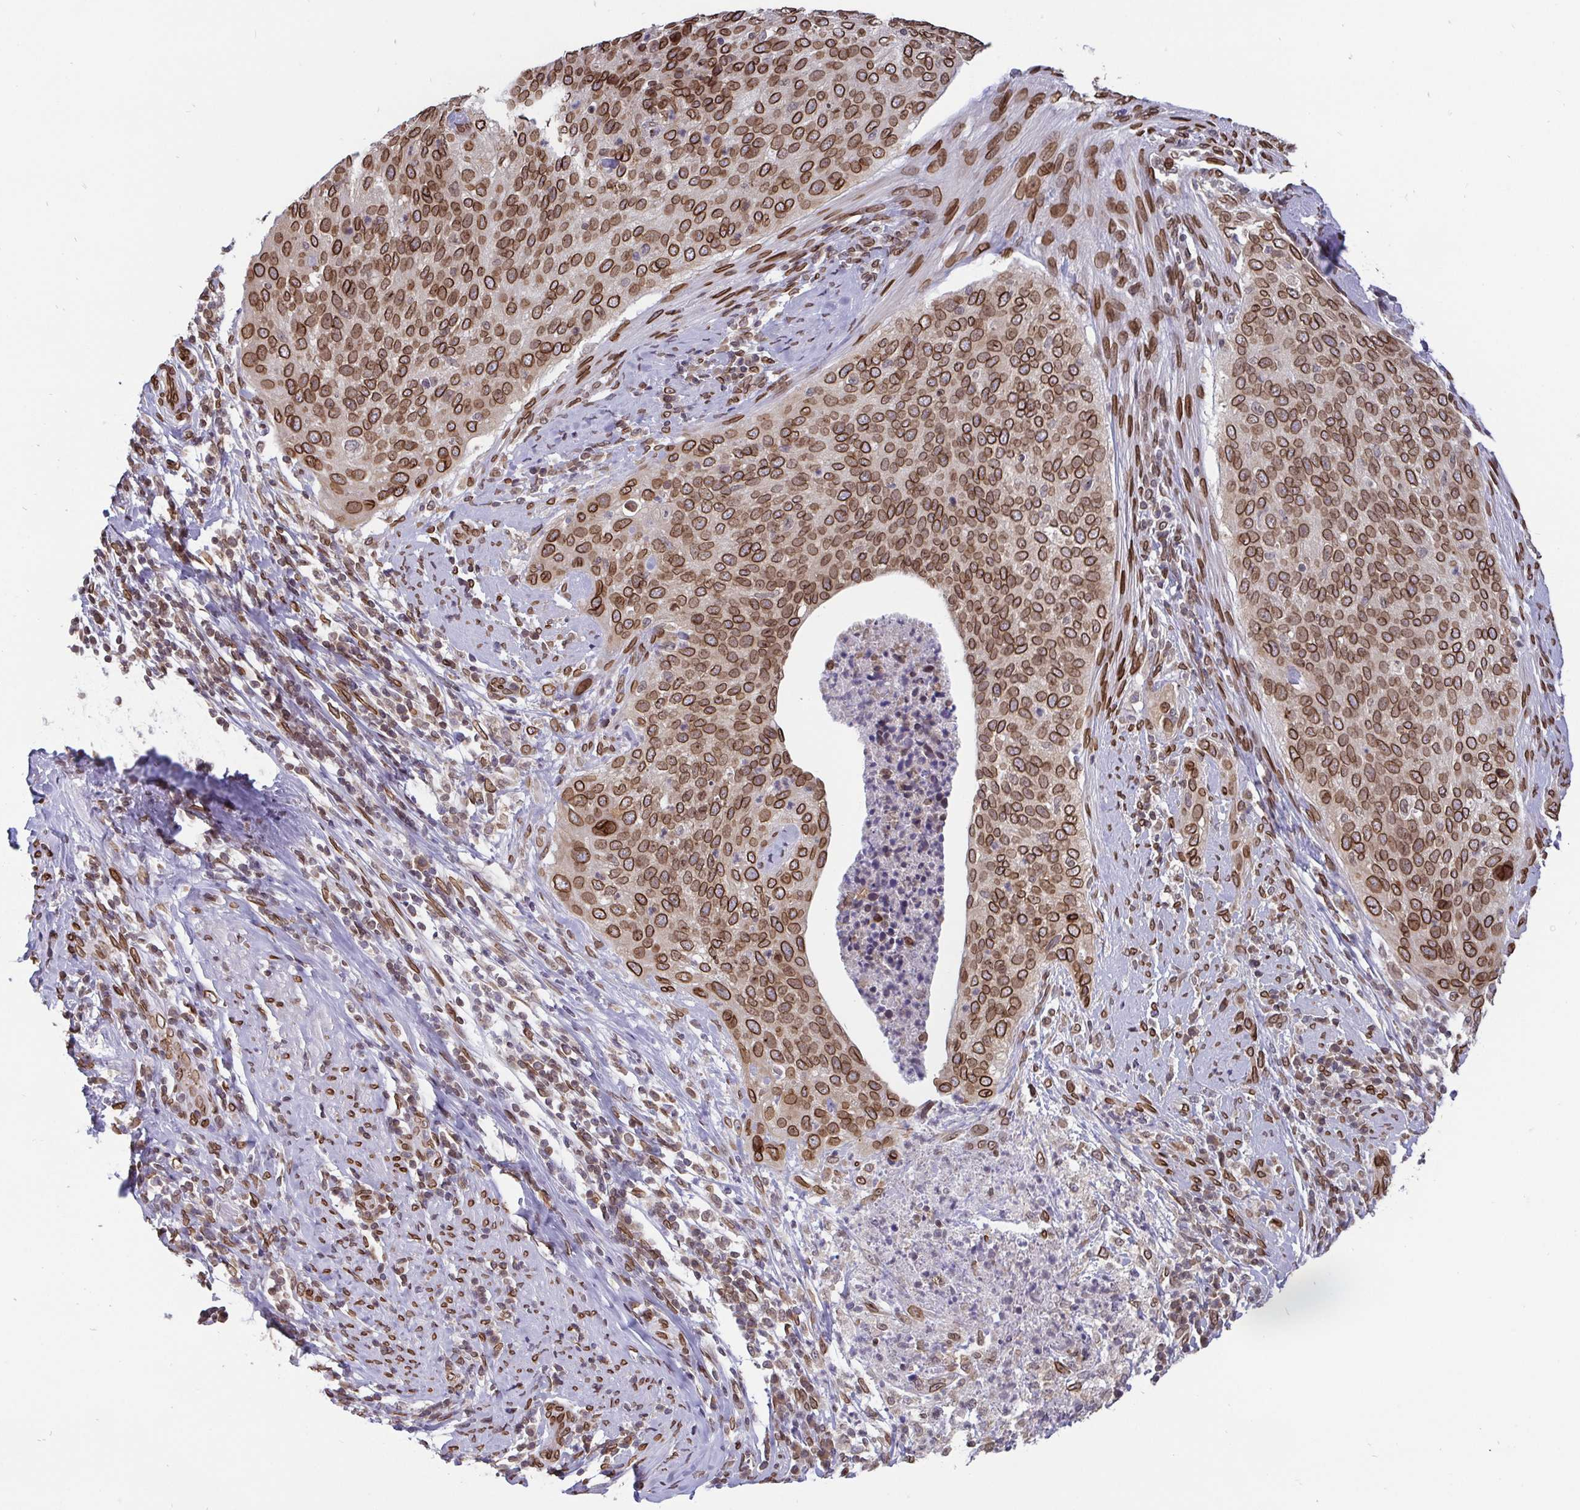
{"staining": {"intensity": "moderate", "quantity": ">75%", "location": "cytoplasmic/membranous,nuclear"}, "tissue": "cervical cancer", "cell_type": "Tumor cells", "image_type": "cancer", "snomed": [{"axis": "morphology", "description": "Squamous cell carcinoma, NOS"}, {"axis": "topography", "description": "Cervix"}], "caption": "Immunohistochemical staining of squamous cell carcinoma (cervical) exhibits moderate cytoplasmic/membranous and nuclear protein expression in approximately >75% of tumor cells. Using DAB (brown) and hematoxylin (blue) stains, captured at high magnification using brightfield microscopy.", "gene": "EMD", "patient": {"sex": "female", "age": 38}}